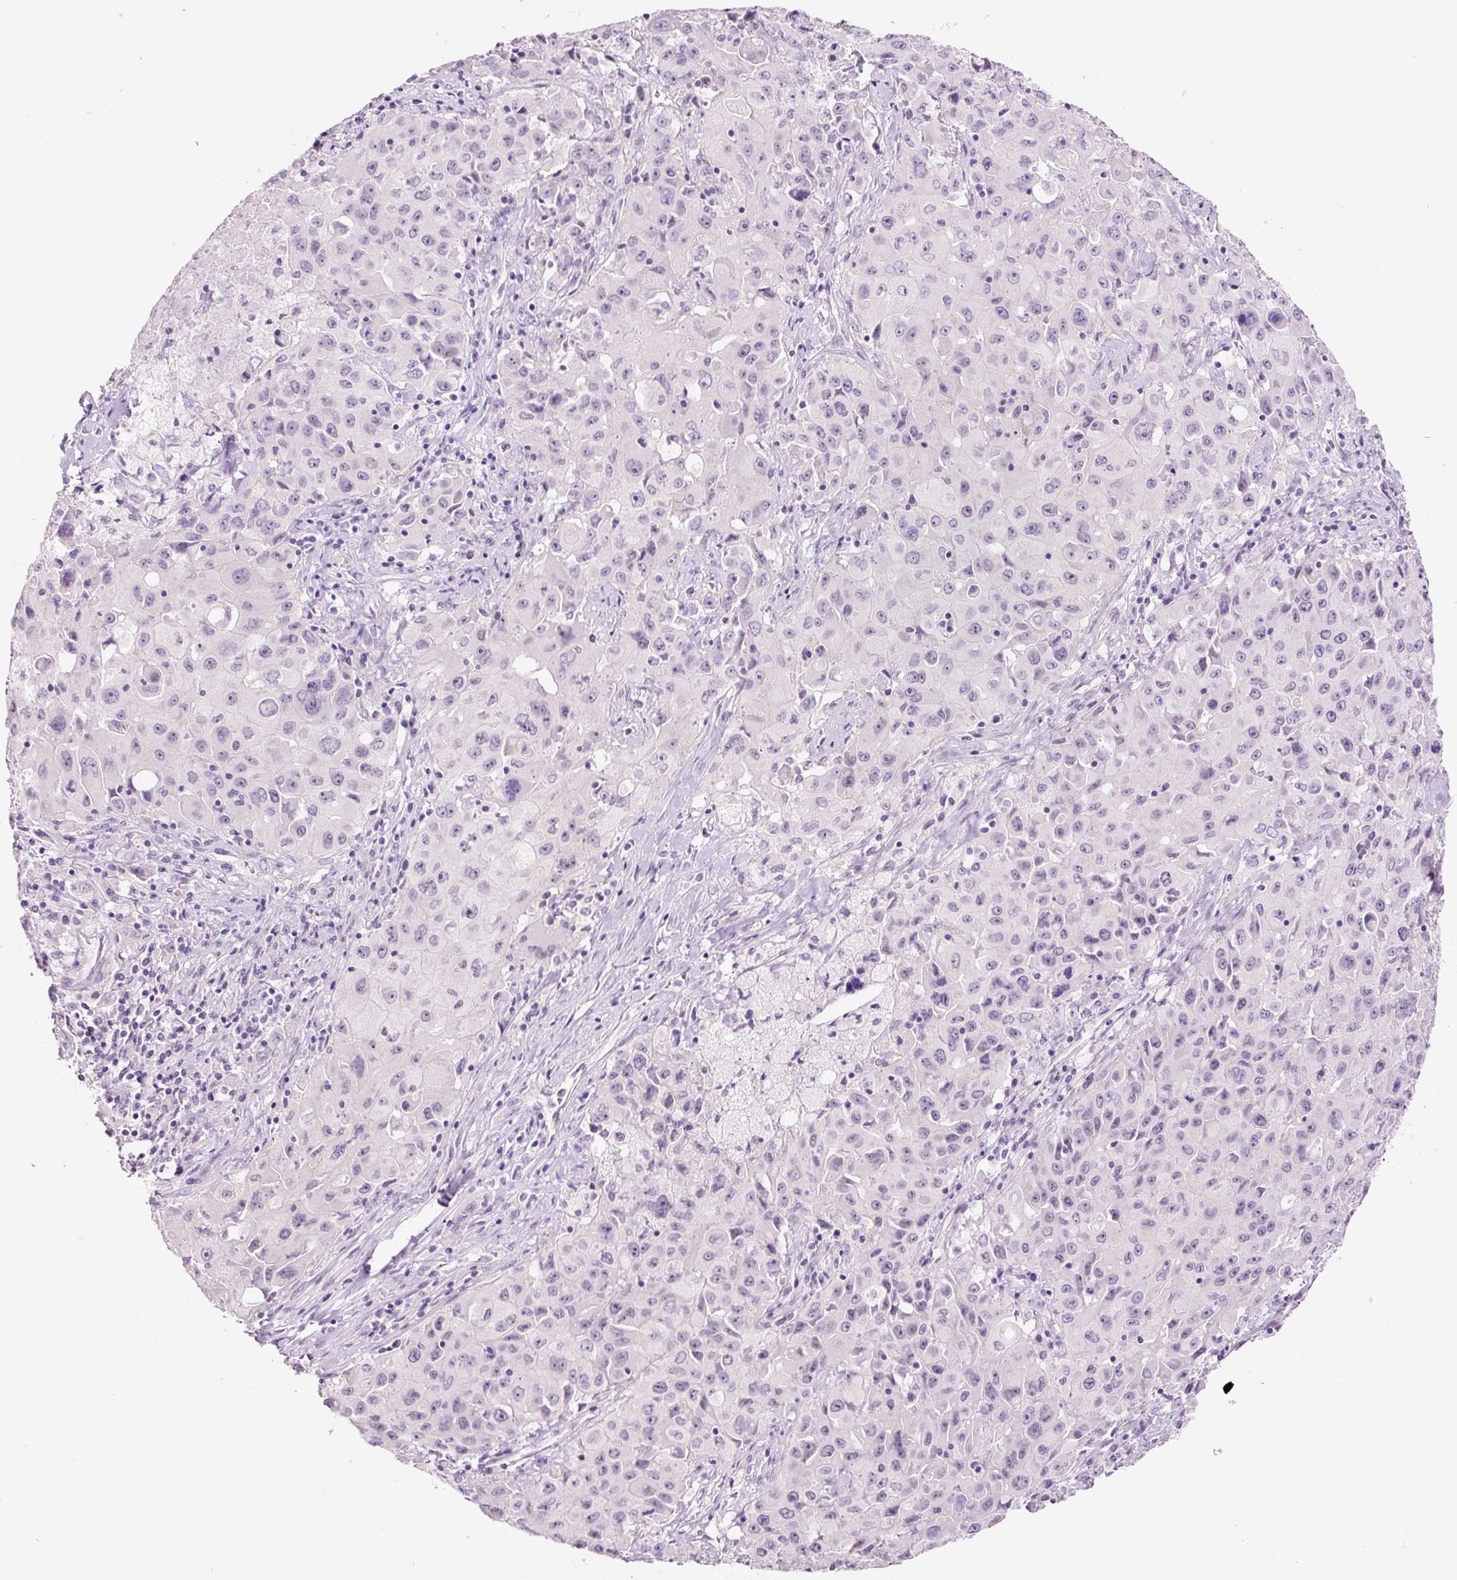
{"staining": {"intensity": "negative", "quantity": "none", "location": "none"}, "tissue": "lung cancer", "cell_type": "Tumor cells", "image_type": "cancer", "snomed": [{"axis": "morphology", "description": "Squamous cell carcinoma, NOS"}, {"axis": "topography", "description": "Lung"}], "caption": "Immunohistochemistry of lung cancer exhibits no positivity in tumor cells. (DAB (3,3'-diaminobenzidine) immunohistochemistry visualized using brightfield microscopy, high magnification).", "gene": "GCG", "patient": {"sex": "male", "age": 63}}